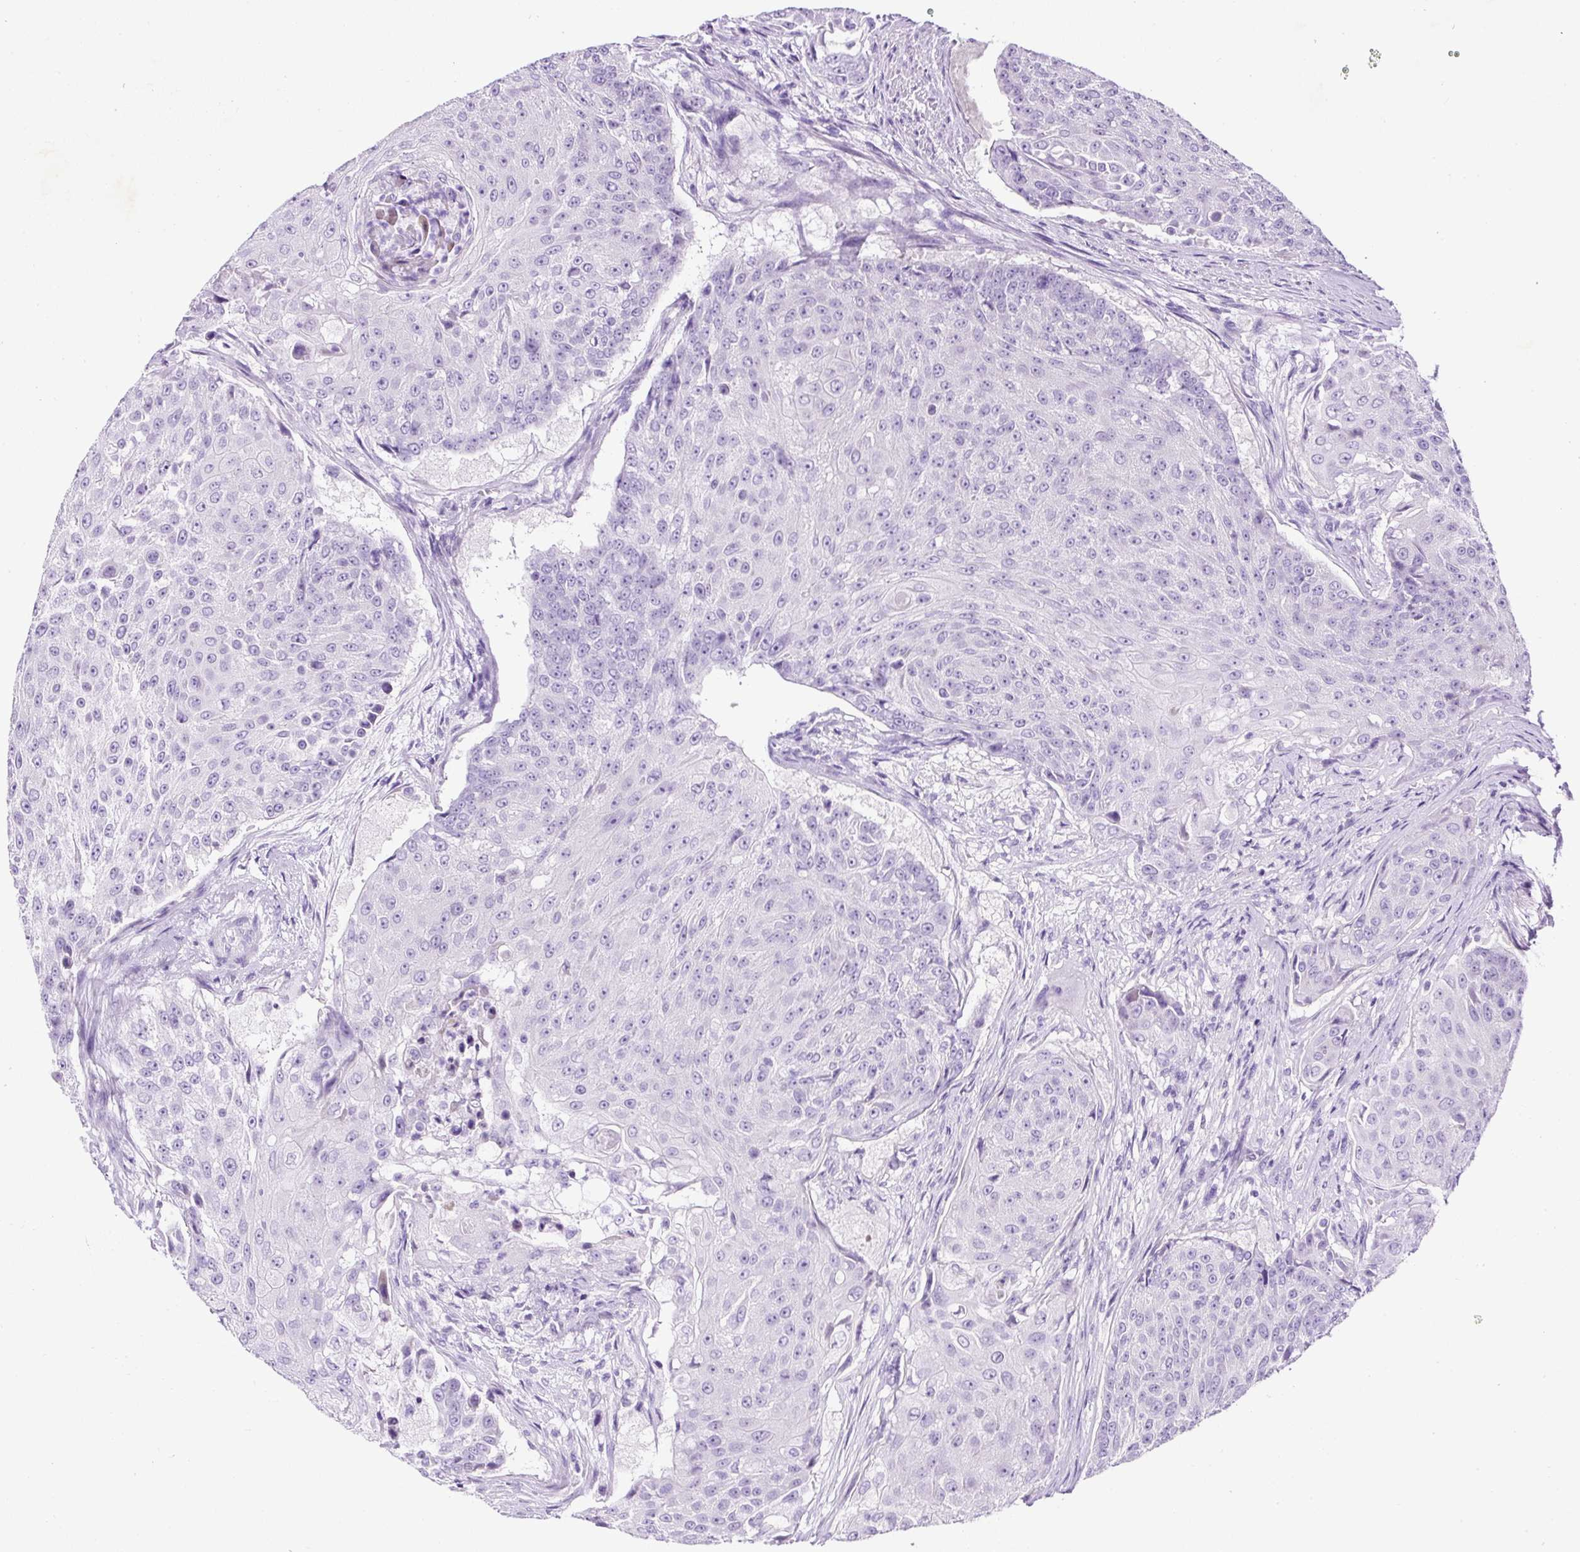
{"staining": {"intensity": "negative", "quantity": "none", "location": "none"}, "tissue": "urothelial cancer", "cell_type": "Tumor cells", "image_type": "cancer", "snomed": [{"axis": "morphology", "description": "Urothelial carcinoma, High grade"}, {"axis": "topography", "description": "Urinary bladder"}], "caption": "This histopathology image is of urothelial carcinoma (high-grade) stained with immunohistochemistry (IHC) to label a protein in brown with the nuclei are counter-stained blue. There is no positivity in tumor cells.", "gene": "STOX2", "patient": {"sex": "female", "age": 63}}